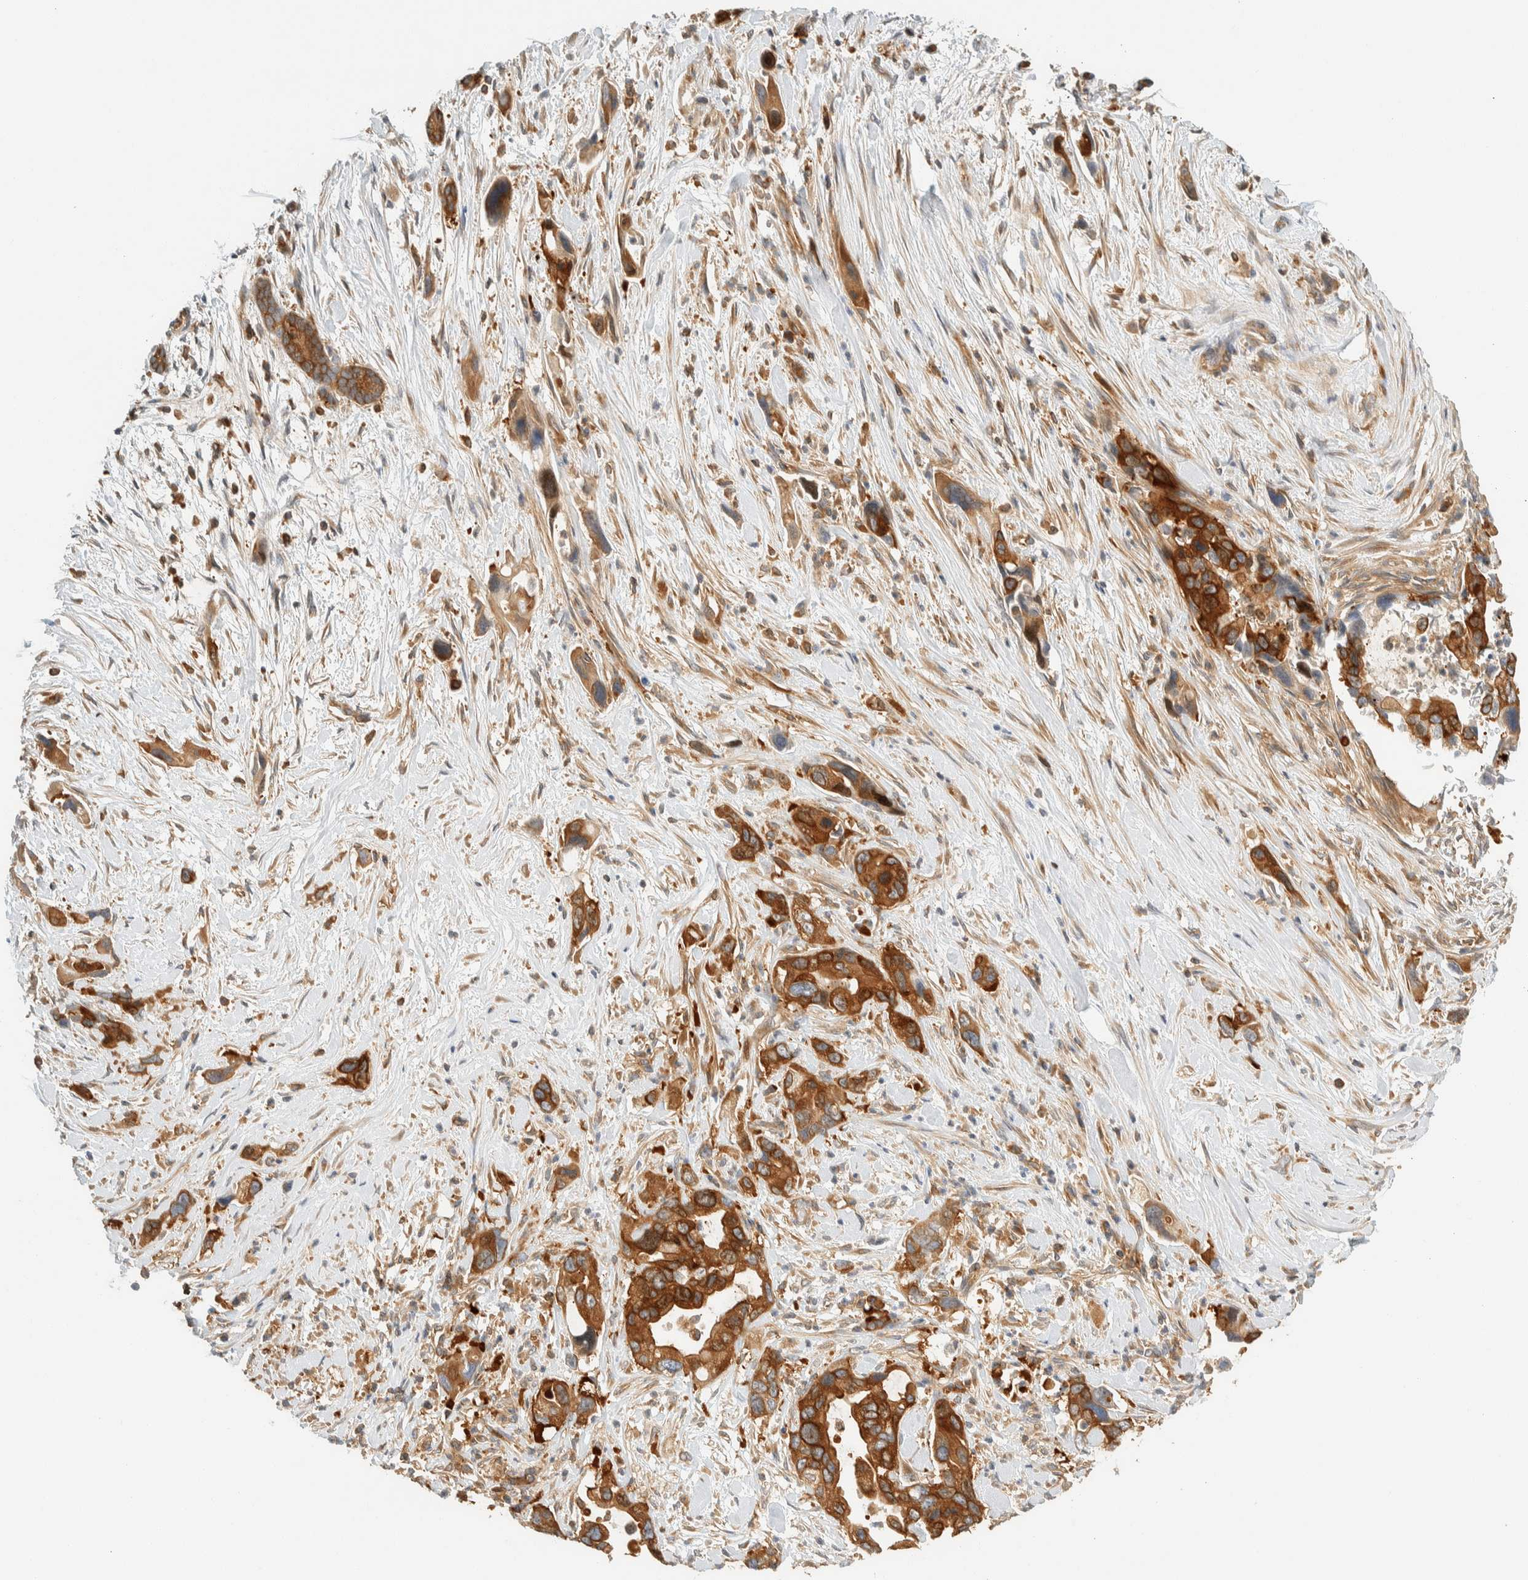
{"staining": {"intensity": "strong", "quantity": ">75%", "location": "cytoplasmic/membranous"}, "tissue": "pancreatic cancer", "cell_type": "Tumor cells", "image_type": "cancer", "snomed": [{"axis": "morphology", "description": "Adenocarcinoma, NOS"}, {"axis": "topography", "description": "Pancreas"}], "caption": "Protein staining of adenocarcinoma (pancreatic) tissue displays strong cytoplasmic/membranous staining in about >75% of tumor cells.", "gene": "ARFGEF1", "patient": {"sex": "female", "age": 70}}